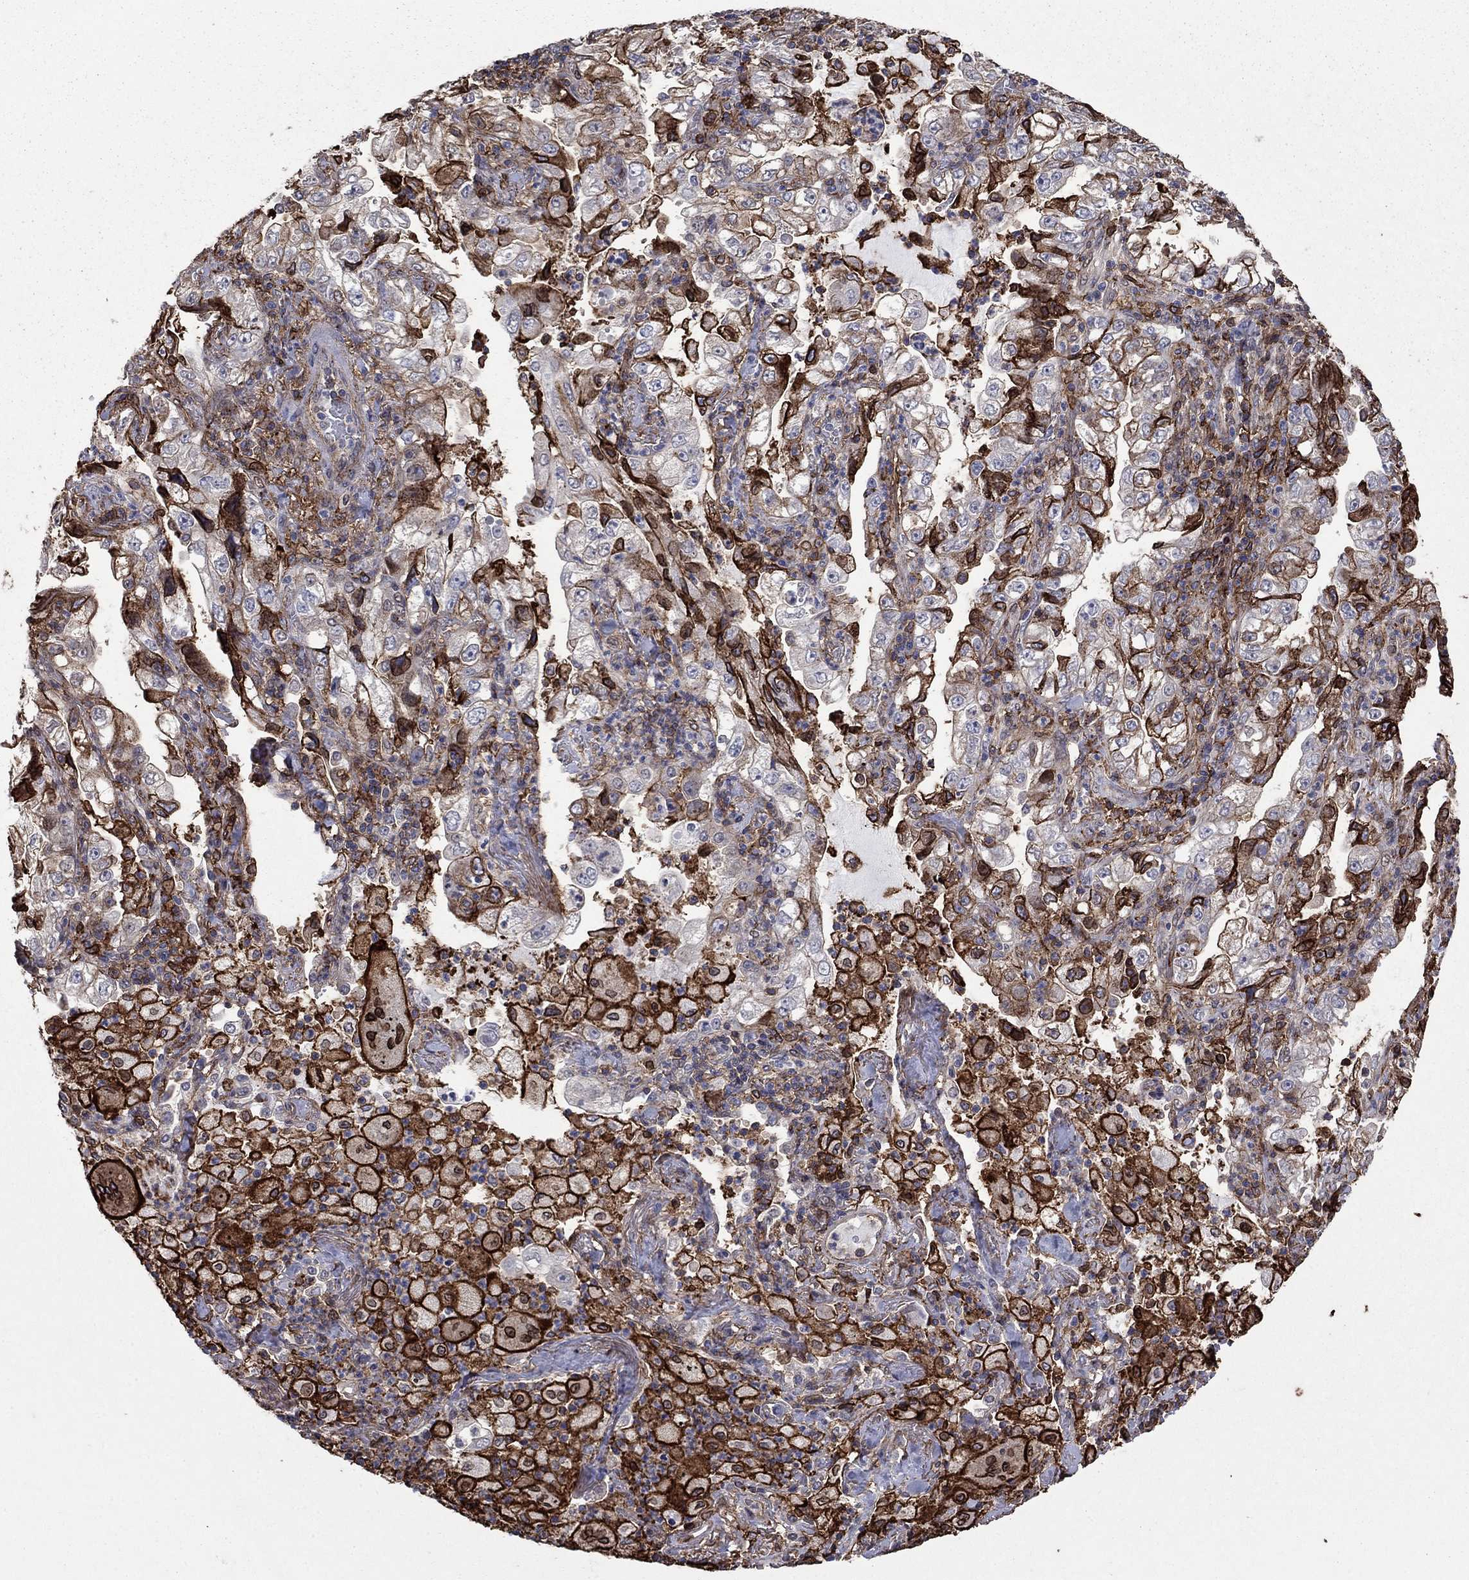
{"staining": {"intensity": "strong", "quantity": "<25%", "location": "cytoplasmic/membranous"}, "tissue": "lung cancer", "cell_type": "Tumor cells", "image_type": "cancer", "snomed": [{"axis": "morphology", "description": "Adenocarcinoma, NOS"}, {"axis": "topography", "description": "Lung"}], "caption": "This is a micrograph of immunohistochemistry staining of adenocarcinoma (lung), which shows strong expression in the cytoplasmic/membranous of tumor cells.", "gene": "PLAU", "patient": {"sex": "female", "age": 73}}